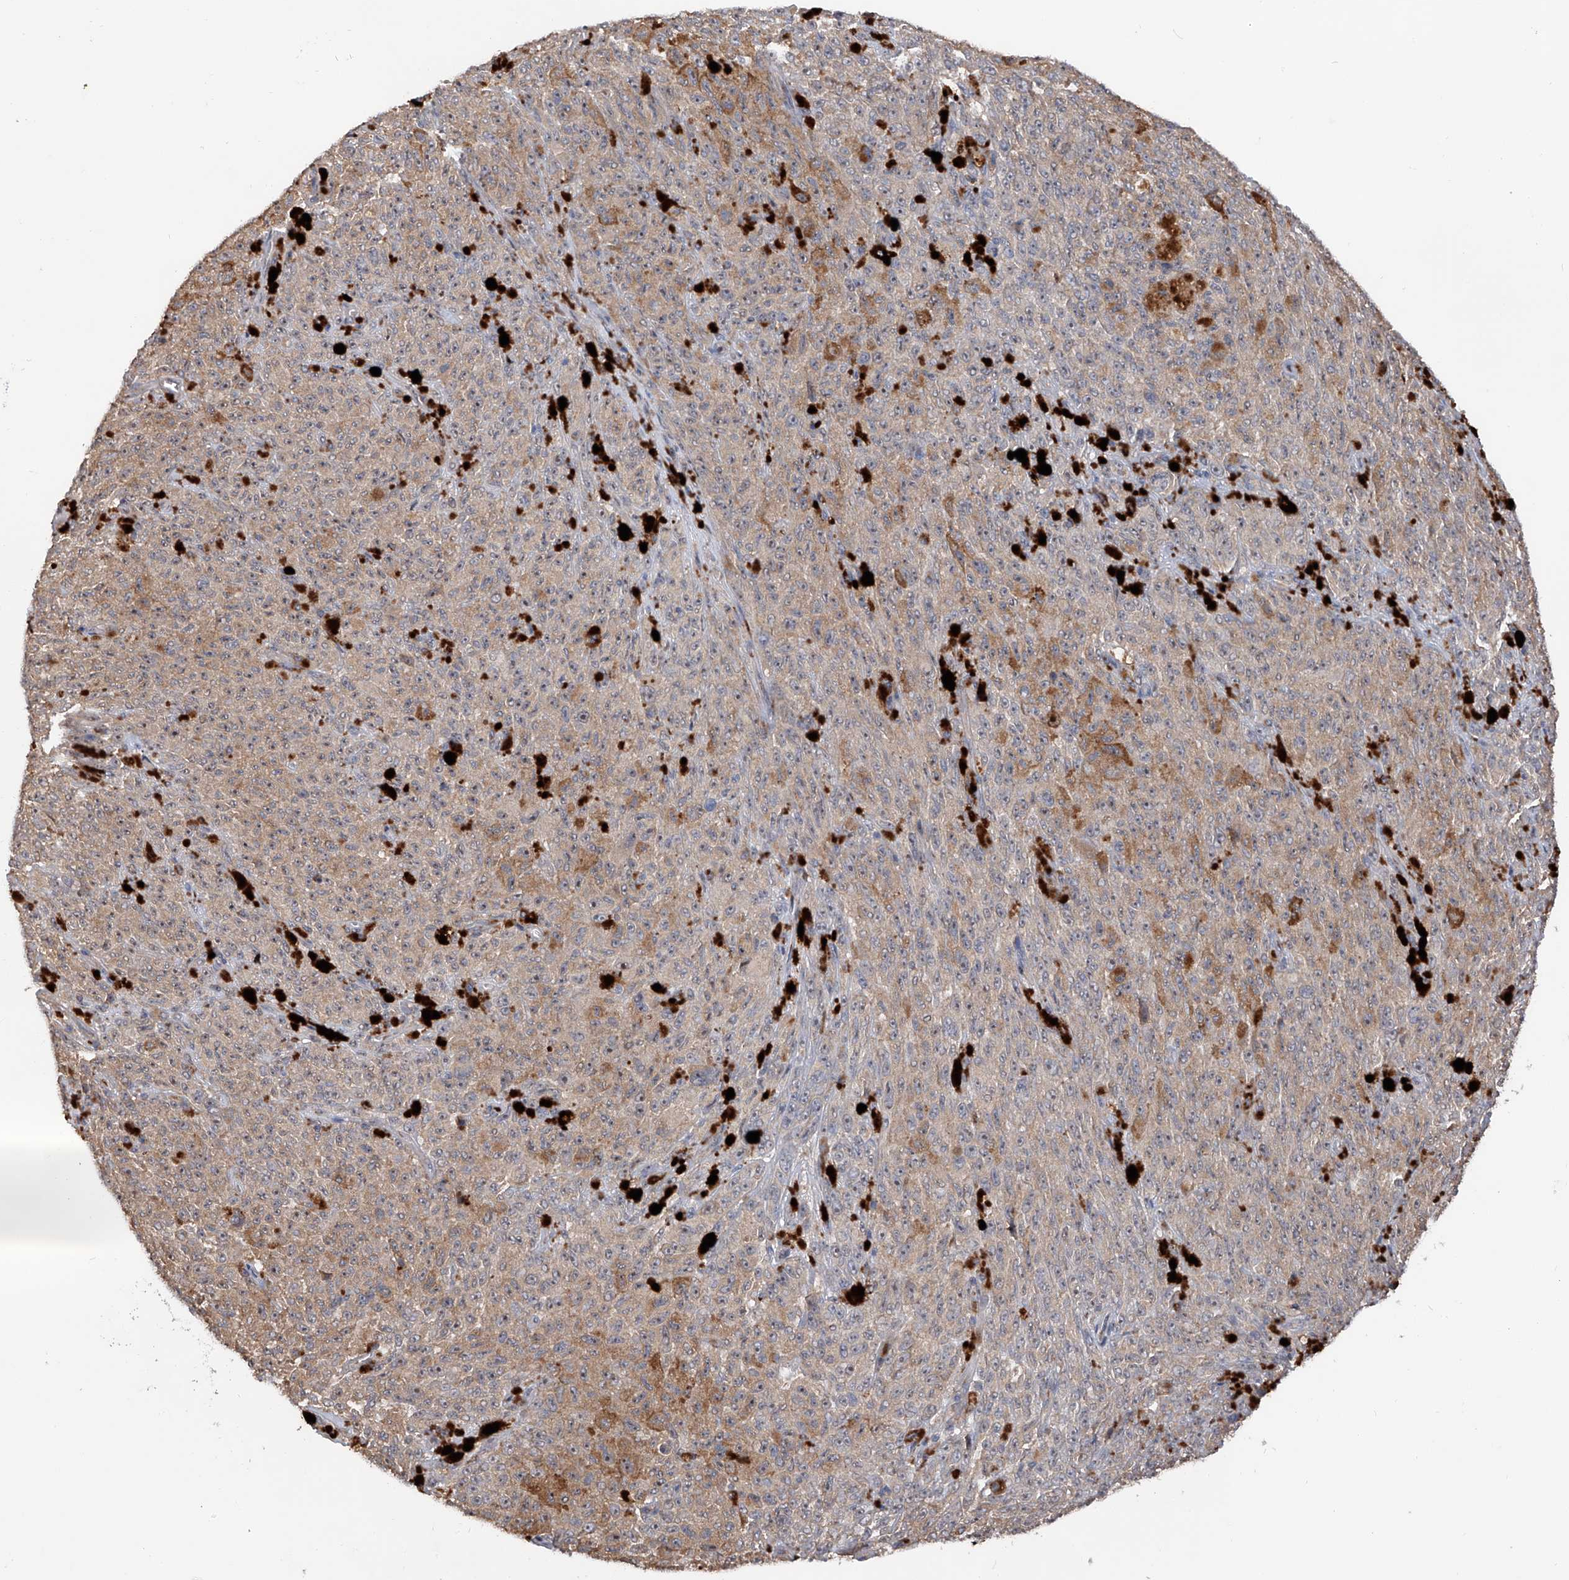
{"staining": {"intensity": "moderate", "quantity": "<25%", "location": "cytoplasmic/membranous"}, "tissue": "melanoma", "cell_type": "Tumor cells", "image_type": "cancer", "snomed": [{"axis": "morphology", "description": "Malignant melanoma, NOS"}, {"axis": "topography", "description": "Skin"}], "caption": "Immunohistochemistry (IHC) of melanoma displays low levels of moderate cytoplasmic/membranous staining in approximately <25% of tumor cells.", "gene": "EDN1", "patient": {"sex": "female", "age": 82}}